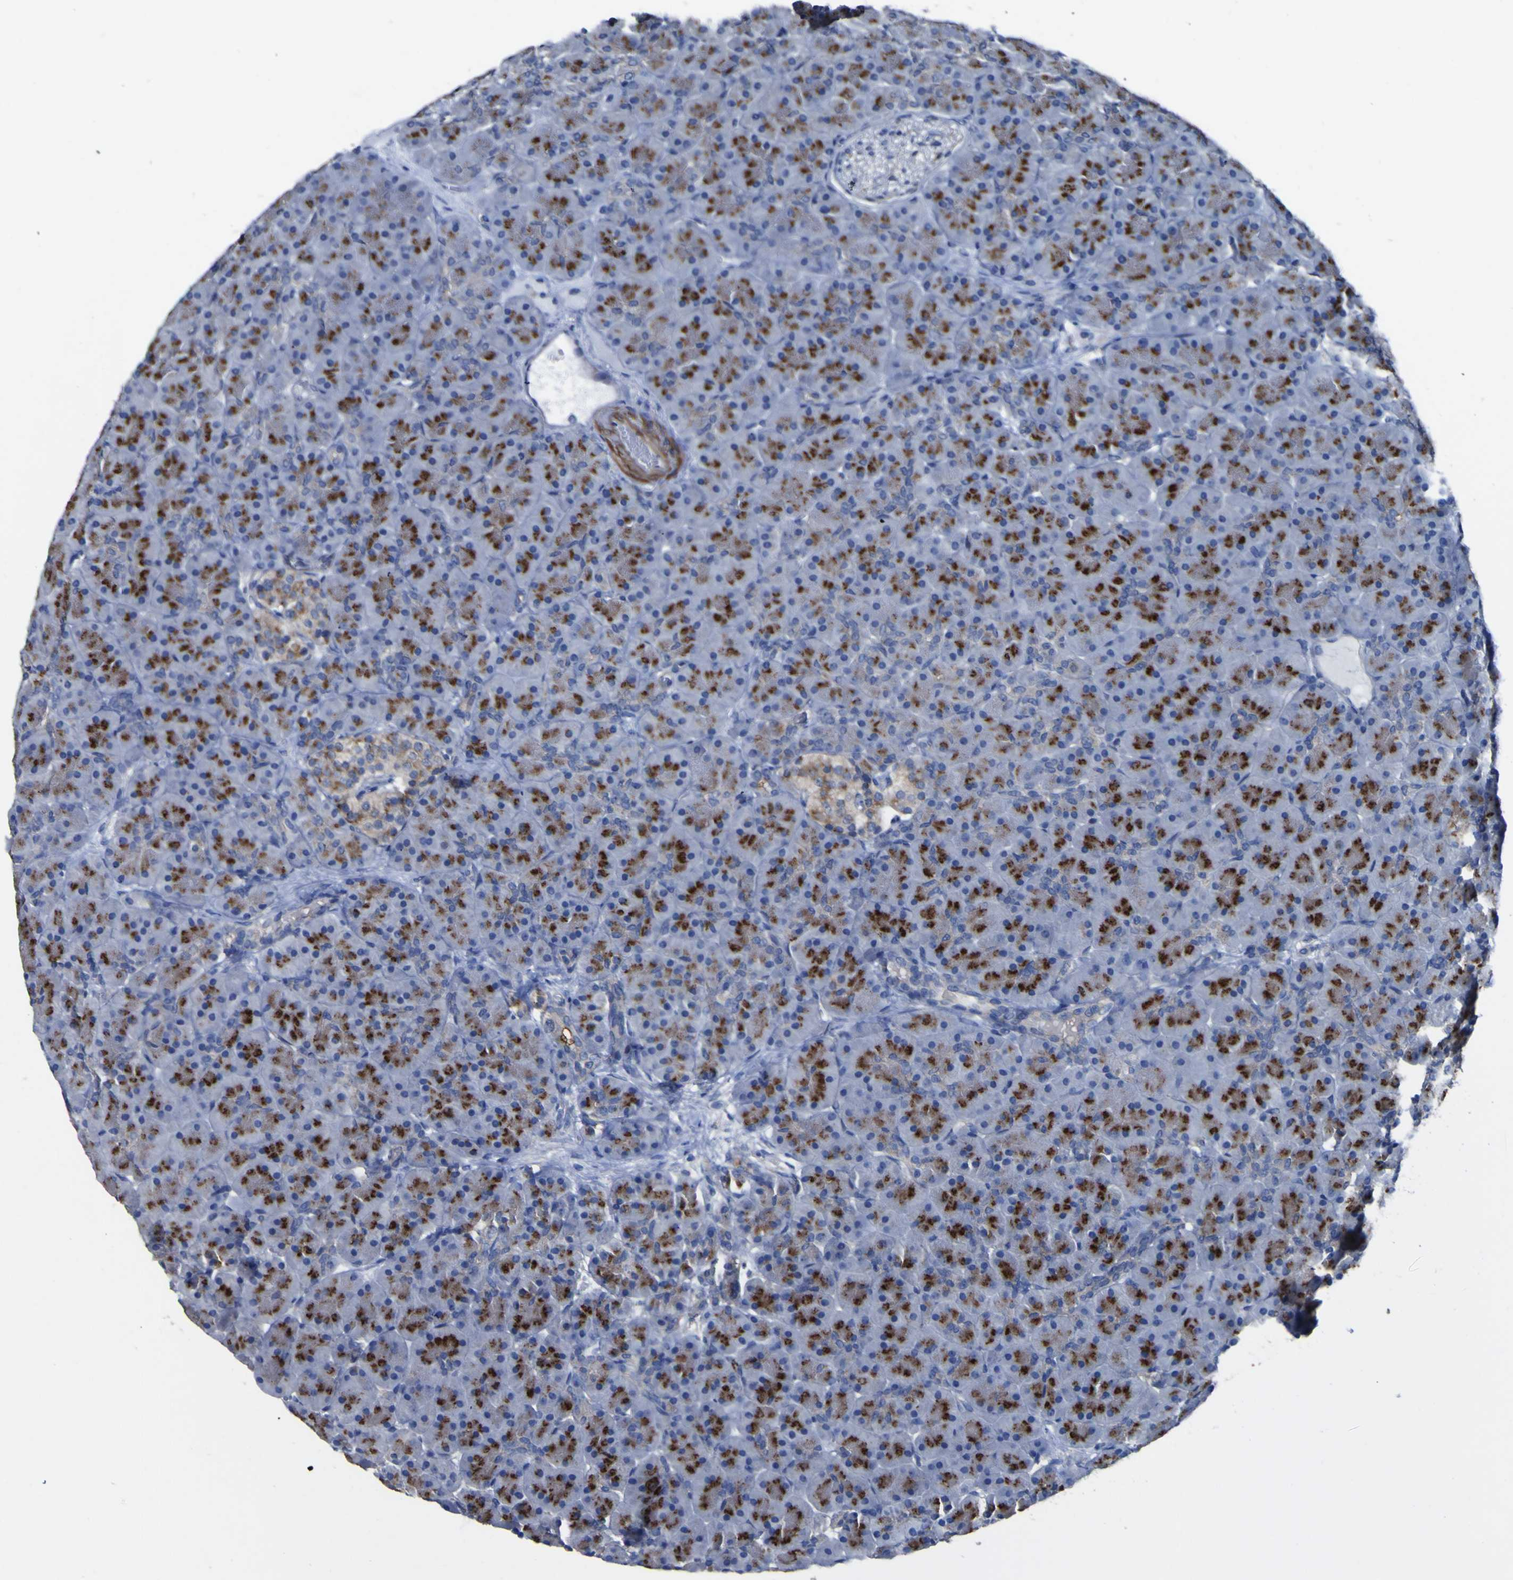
{"staining": {"intensity": "strong", "quantity": ">75%", "location": "cytoplasmic/membranous"}, "tissue": "pancreas", "cell_type": "Exocrine glandular cells", "image_type": "normal", "snomed": [{"axis": "morphology", "description": "Normal tissue, NOS"}, {"axis": "topography", "description": "Pancreas"}], "caption": "Immunohistochemical staining of normal human pancreas reveals high levels of strong cytoplasmic/membranous positivity in about >75% of exocrine glandular cells. (Brightfield microscopy of DAB IHC at high magnification).", "gene": "AGO4", "patient": {"sex": "male", "age": 66}}